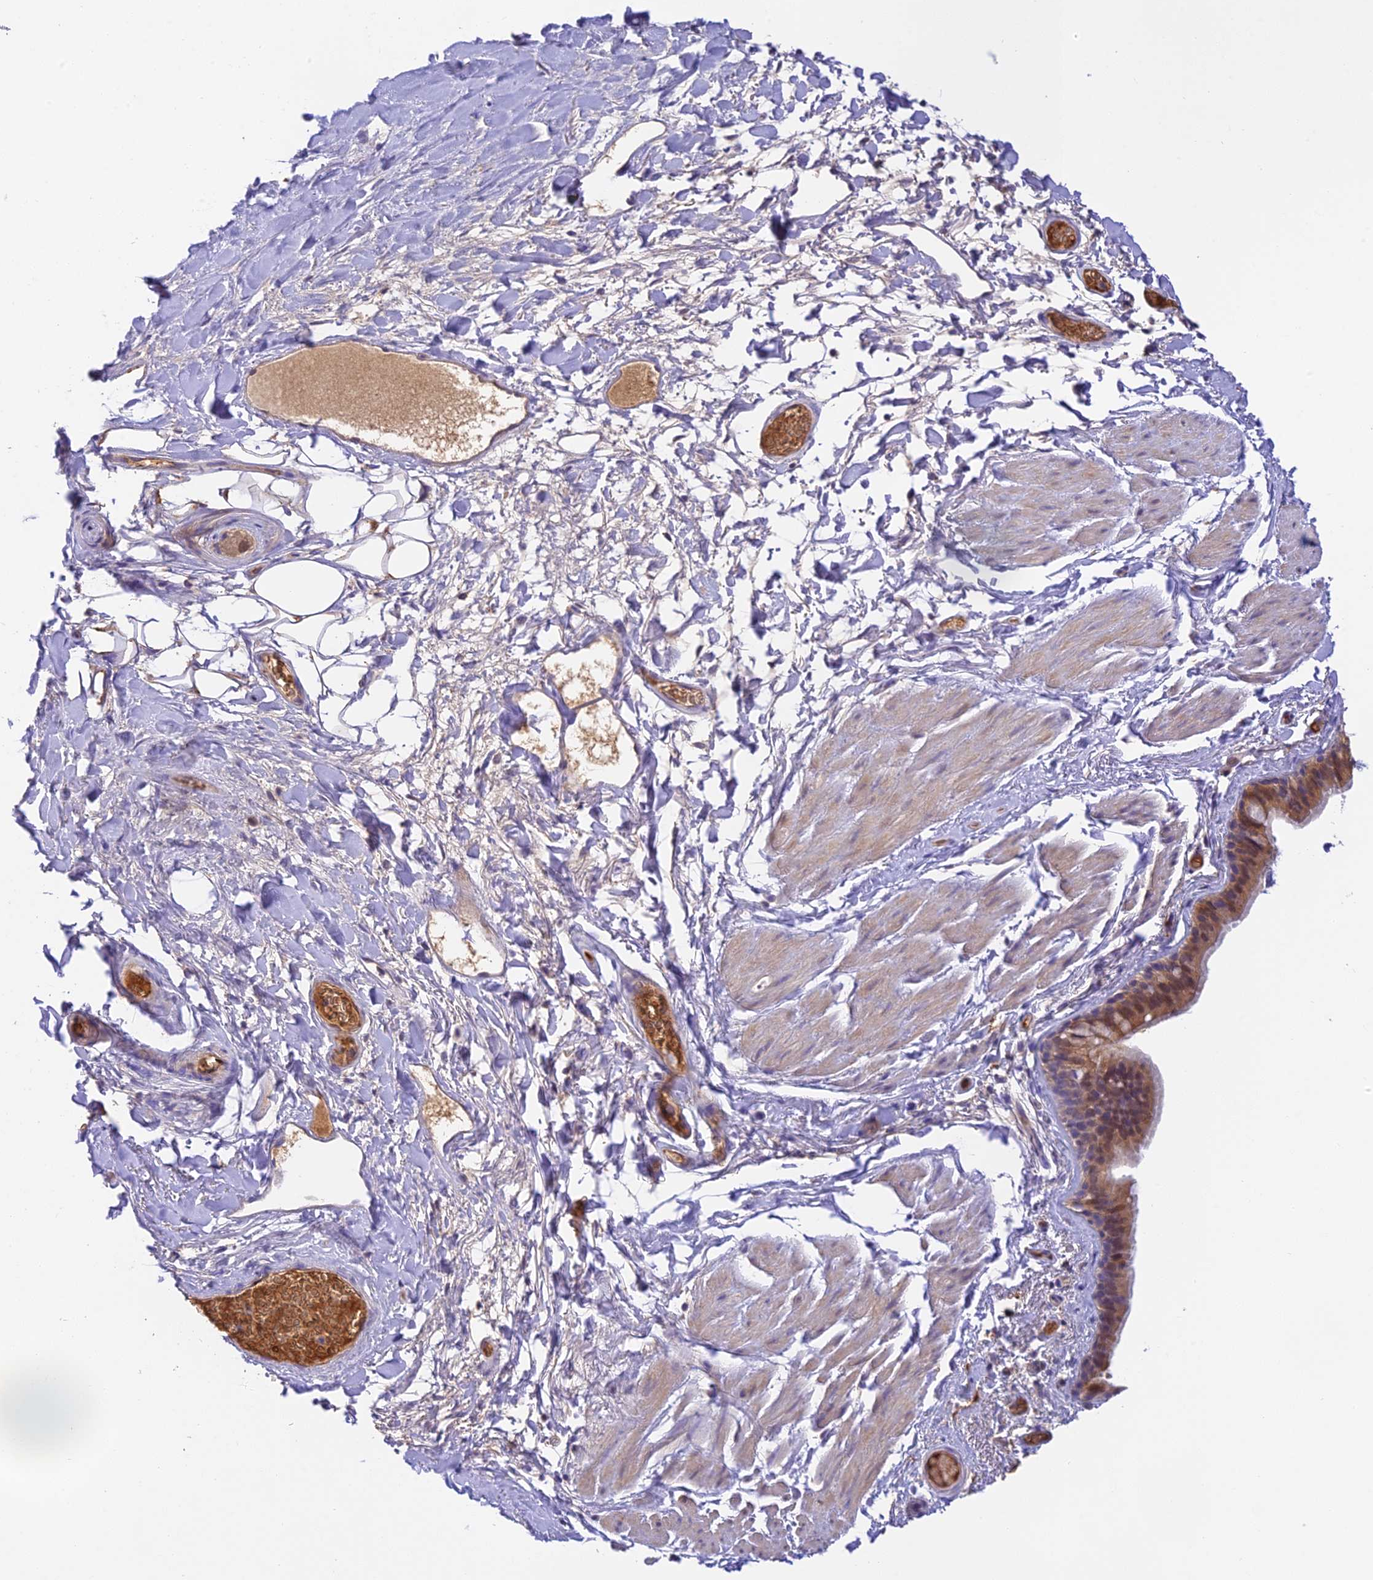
{"staining": {"intensity": "moderate", "quantity": ">75%", "location": "cytoplasmic/membranous"}, "tissue": "bronchus", "cell_type": "Respiratory epithelial cells", "image_type": "normal", "snomed": [{"axis": "morphology", "description": "Normal tissue, NOS"}, {"axis": "topography", "description": "Cartilage tissue"}], "caption": "A medium amount of moderate cytoplasmic/membranous staining is seen in about >75% of respiratory epithelial cells in normal bronchus.", "gene": "HDHD2", "patient": {"sex": "male", "age": 63}}